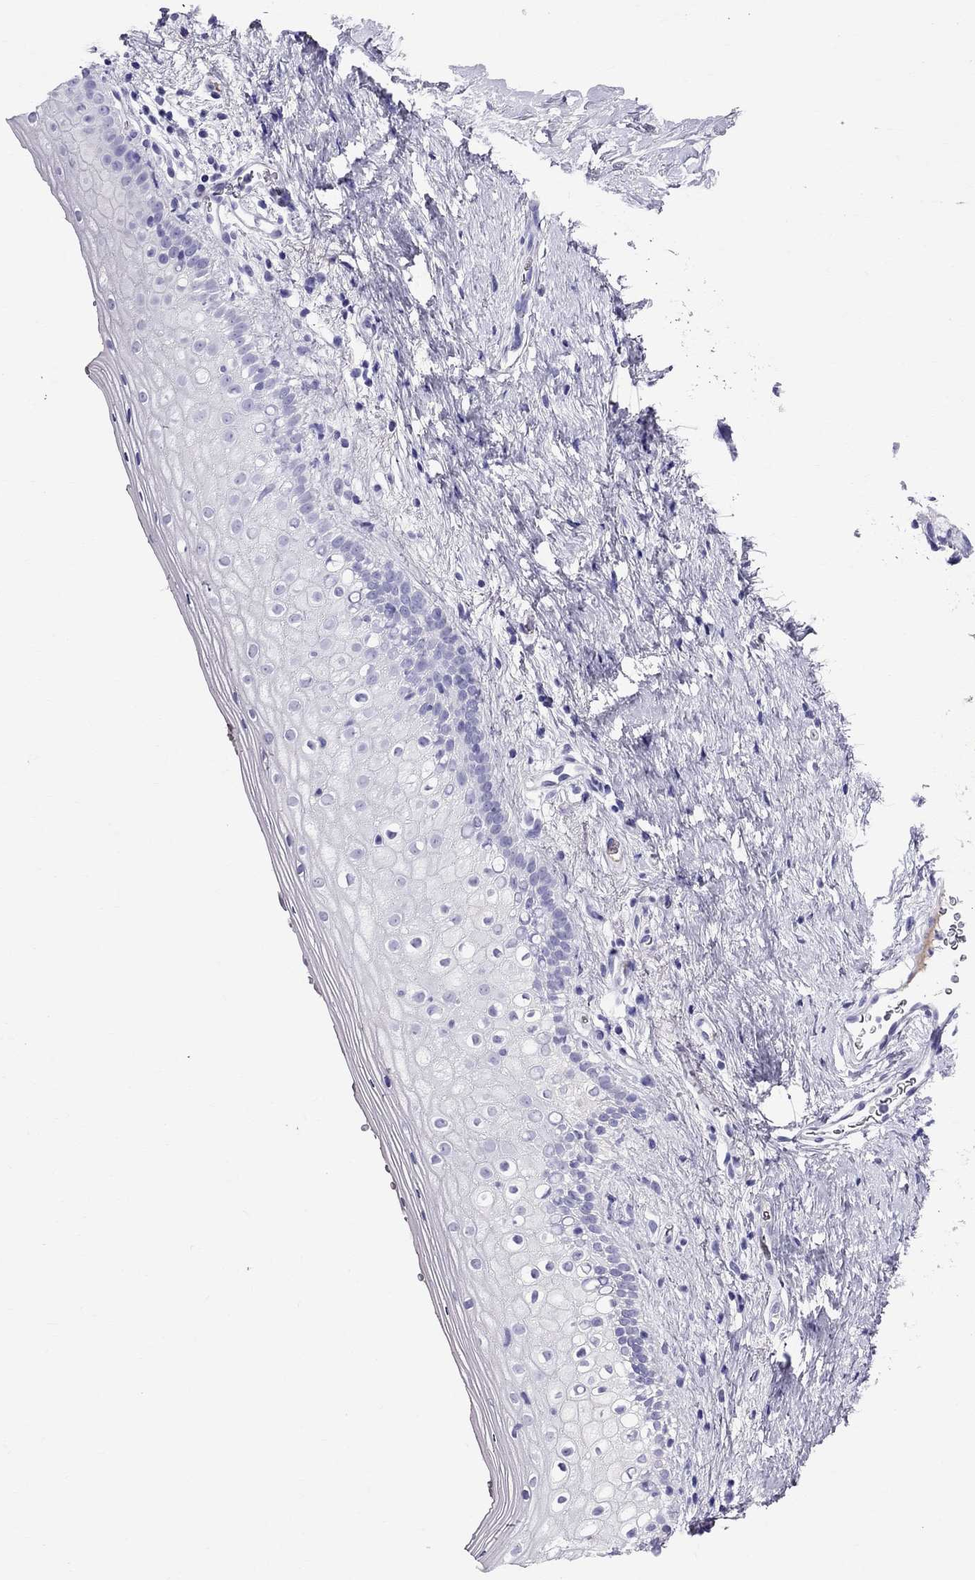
{"staining": {"intensity": "negative", "quantity": "none", "location": "none"}, "tissue": "vagina", "cell_type": "Squamous epithelial cells", "image_type": "normal", "snomed": [{"axis": "morphology", "description": "Normal tissue, NOS"}, {"axis": "topography", "description": "Vagina"}], "caption": "Immunohistochemistry (IHC) image of normal vagina: human vagina stained with DAB shows no significant protein staining in squamous epithelial cells. (DAB (3,3'-diaminobenzidine) immunohistochemistry visualized using brightfield microscopy, high magnification).", "gene": "SCART1", "patient": {"sex": "female", "age": 47}}